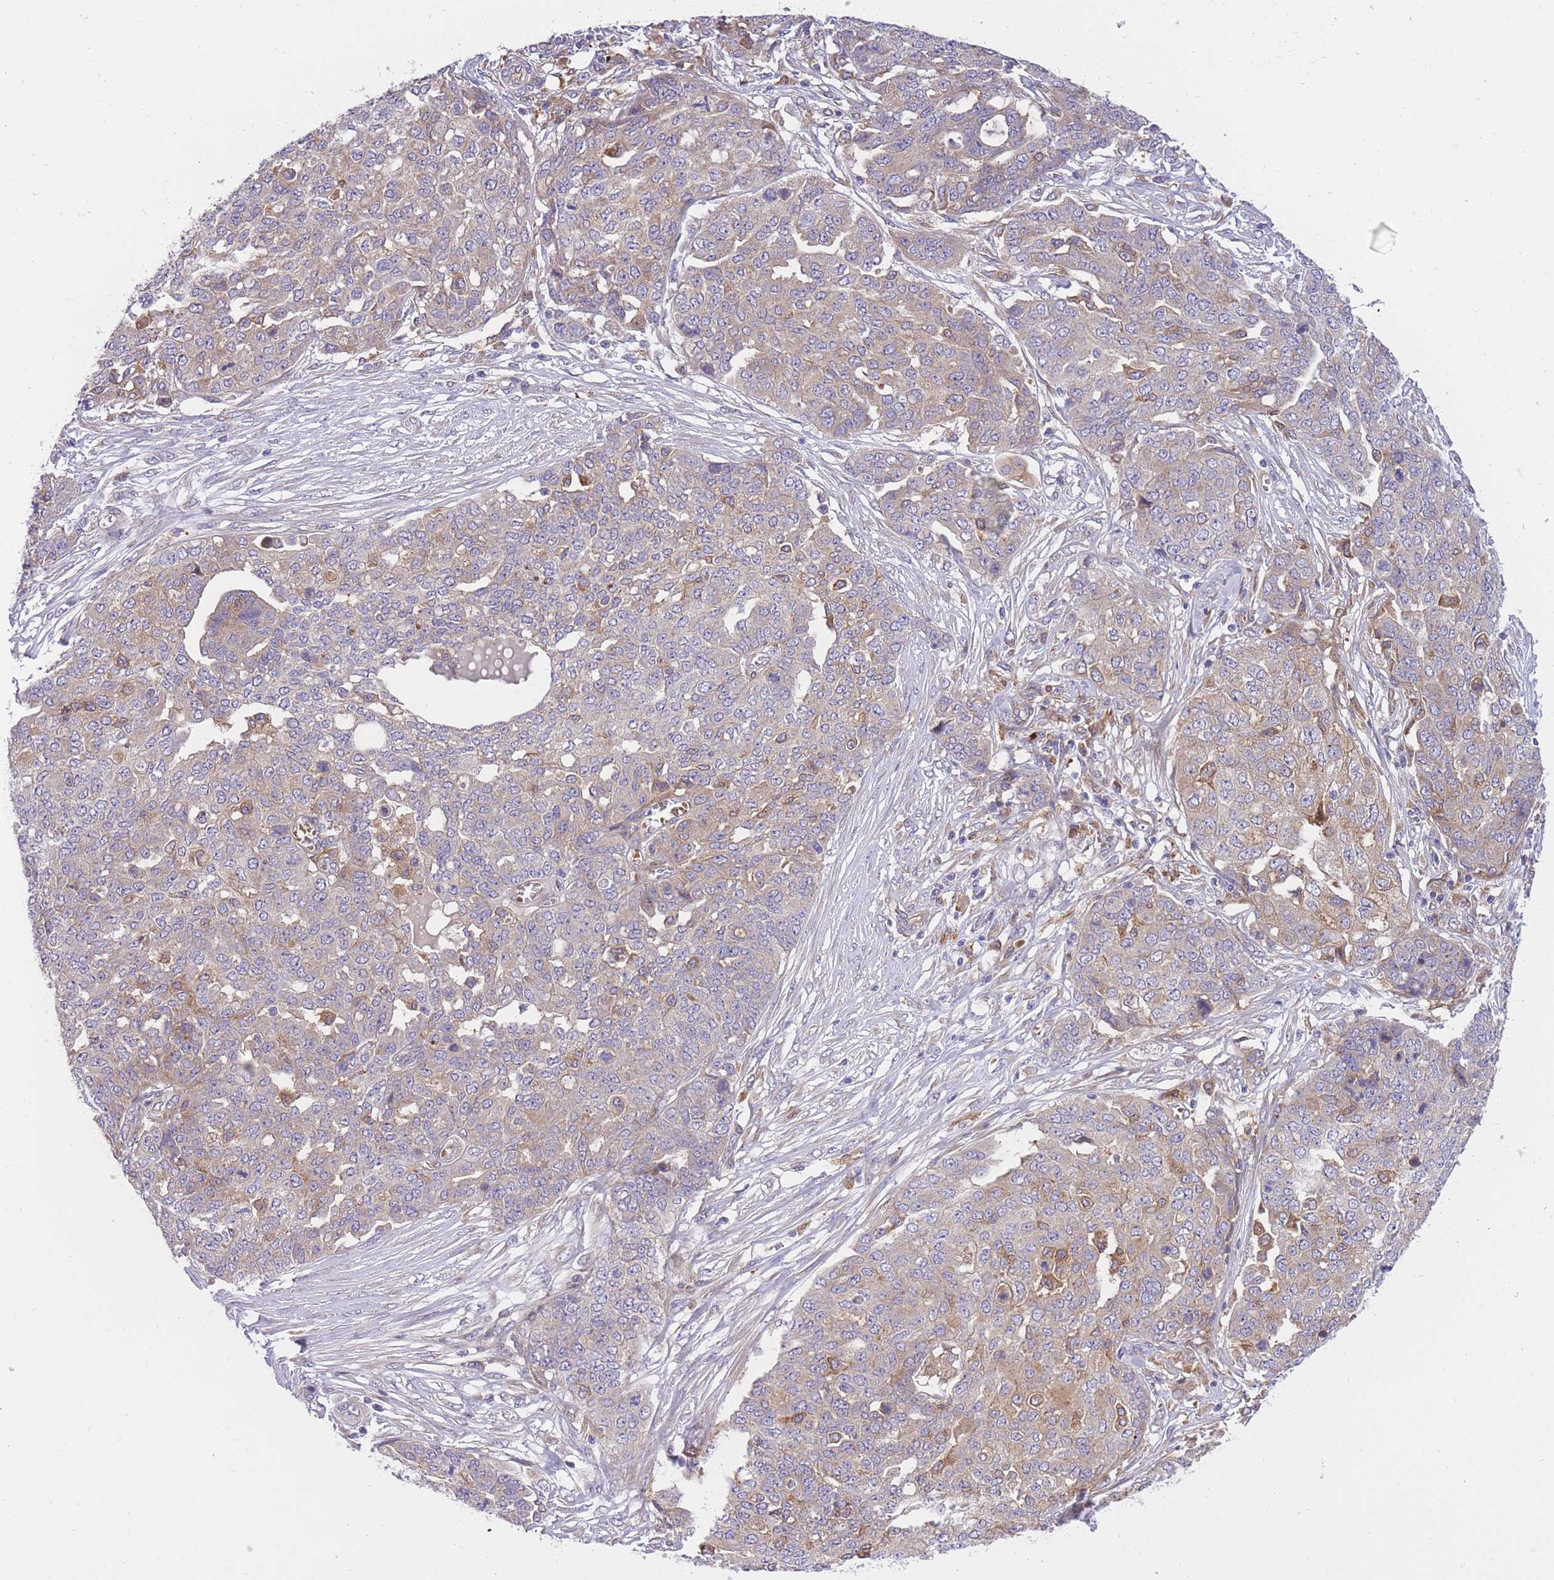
{"staining": {"intensity": "weak", "quantity": "25%-75%", "location": "cytoplasmic/membranous"}, "tissue": "ovarian cancer", "cell_type": "Tumor cells", "image_type": "cancer", "snomed": [{"axis": "morphology", "description": "Cystadenocarcinoma, serous, NOS"}, {"axis": "topography", "description": "Soft tissue"}, {"axis": "topography", "description": "Ovary"}], "caption": "Immunohistochemical staining of human ovarian cancer (serous cystadenocarcinoma) shows low levels of weak cytoplasmic/membranous protein positivity in about 25%-75% of tumor cells. (IHC, brightfield microscopy, high magnification).", "gene": "CRYGN", "patient": {"sex": "female", "age": 57}}